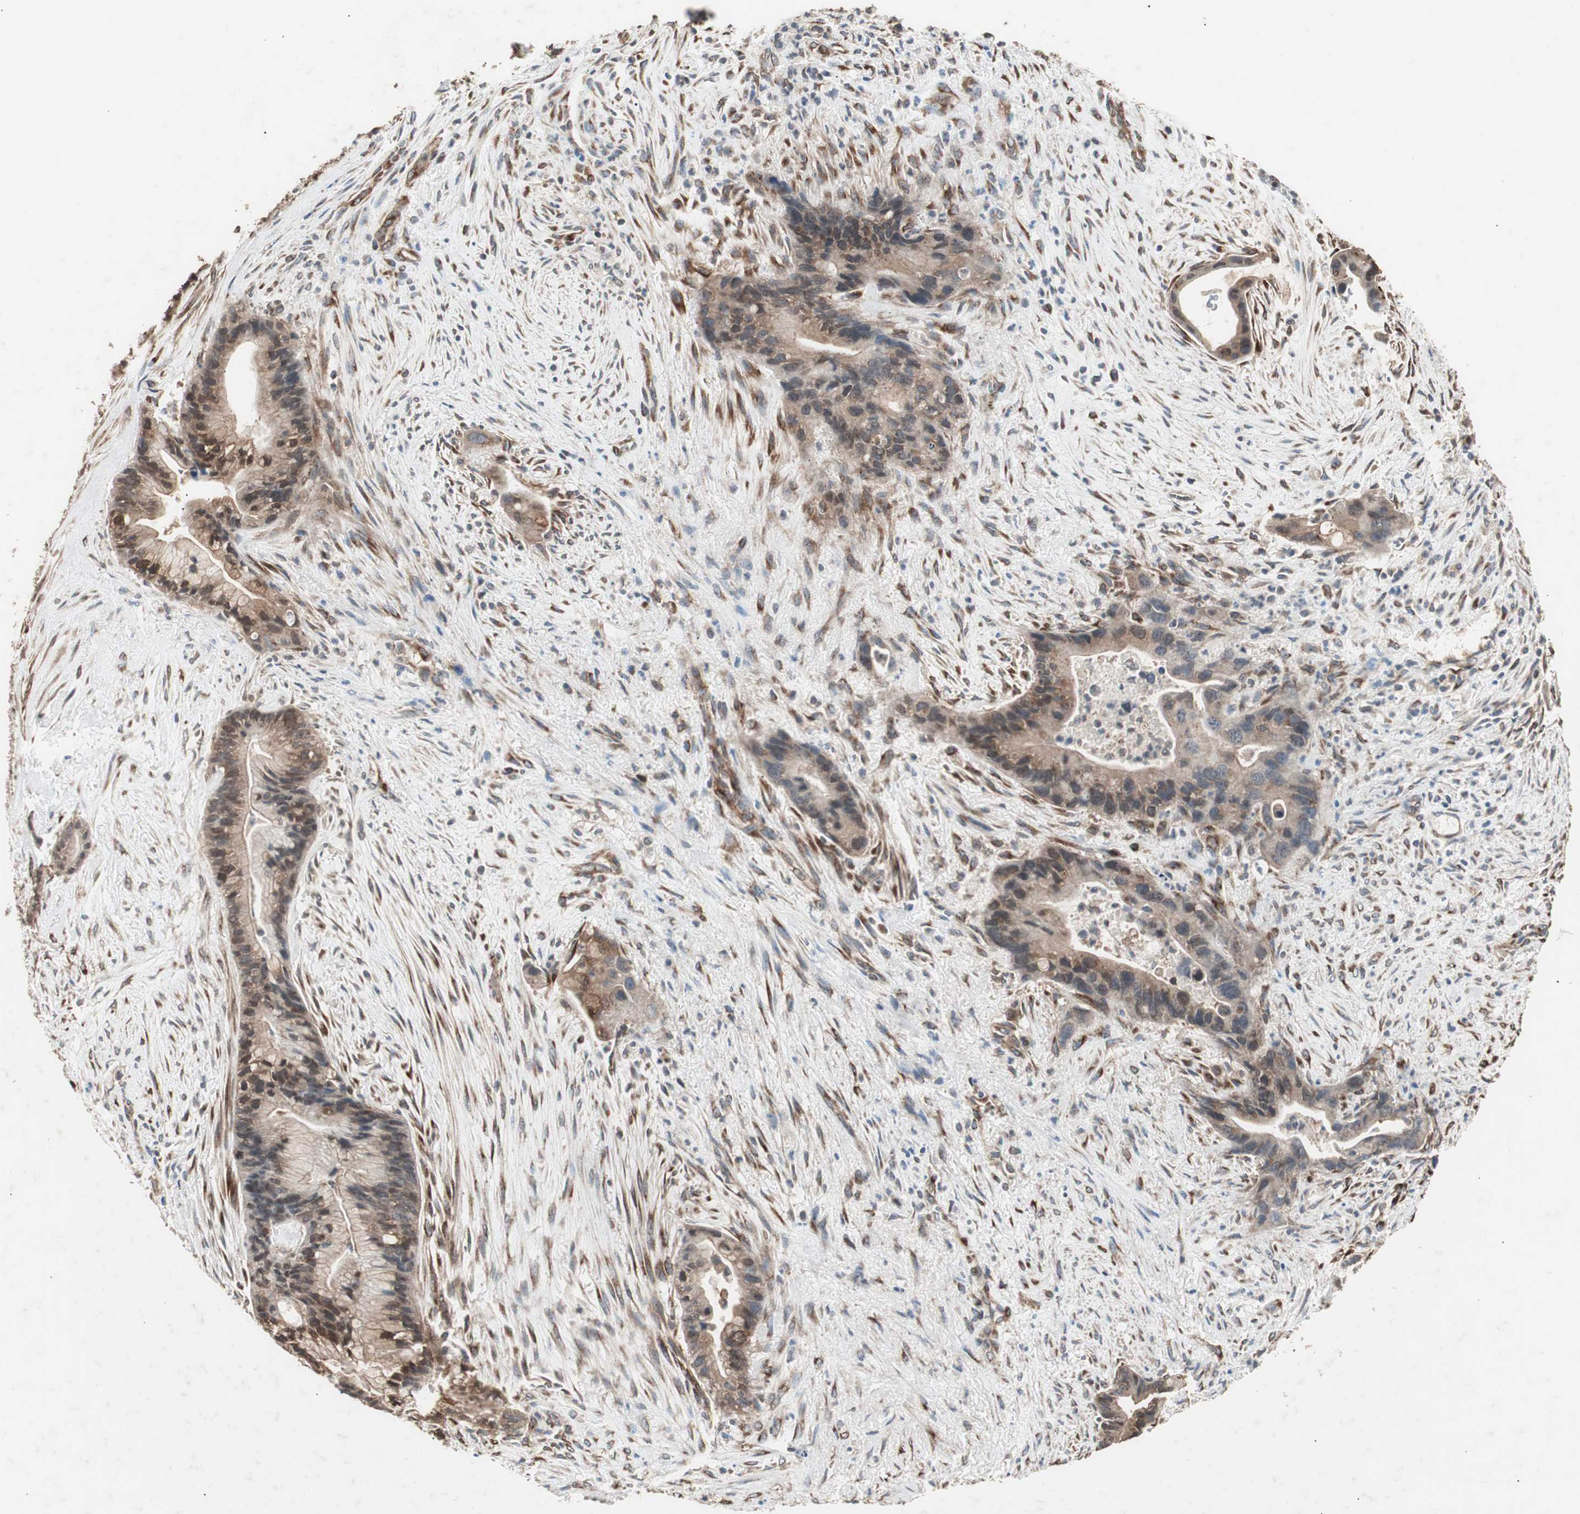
{"staining": {"intensity": "moderate", "quantity": ">75%", "location": "cytoplasmic/membranous"}, "tissue": "liver cancer", "cell_type": "Tumor cells", "image_type": "cancer", "snomed": [{"axis": "morphology", "description": "Cholangiocarcinoma"}, {"axis": "topography", "description": "Liver"}], "caption": "Liver cancer (cholangiocarcinoma) tissue reveals moderate cytoplasmic/membranous staining in approximately >75% of tumor cells", "gene": "LZTS1", "patient": {"sex": "female", "age": 55}}